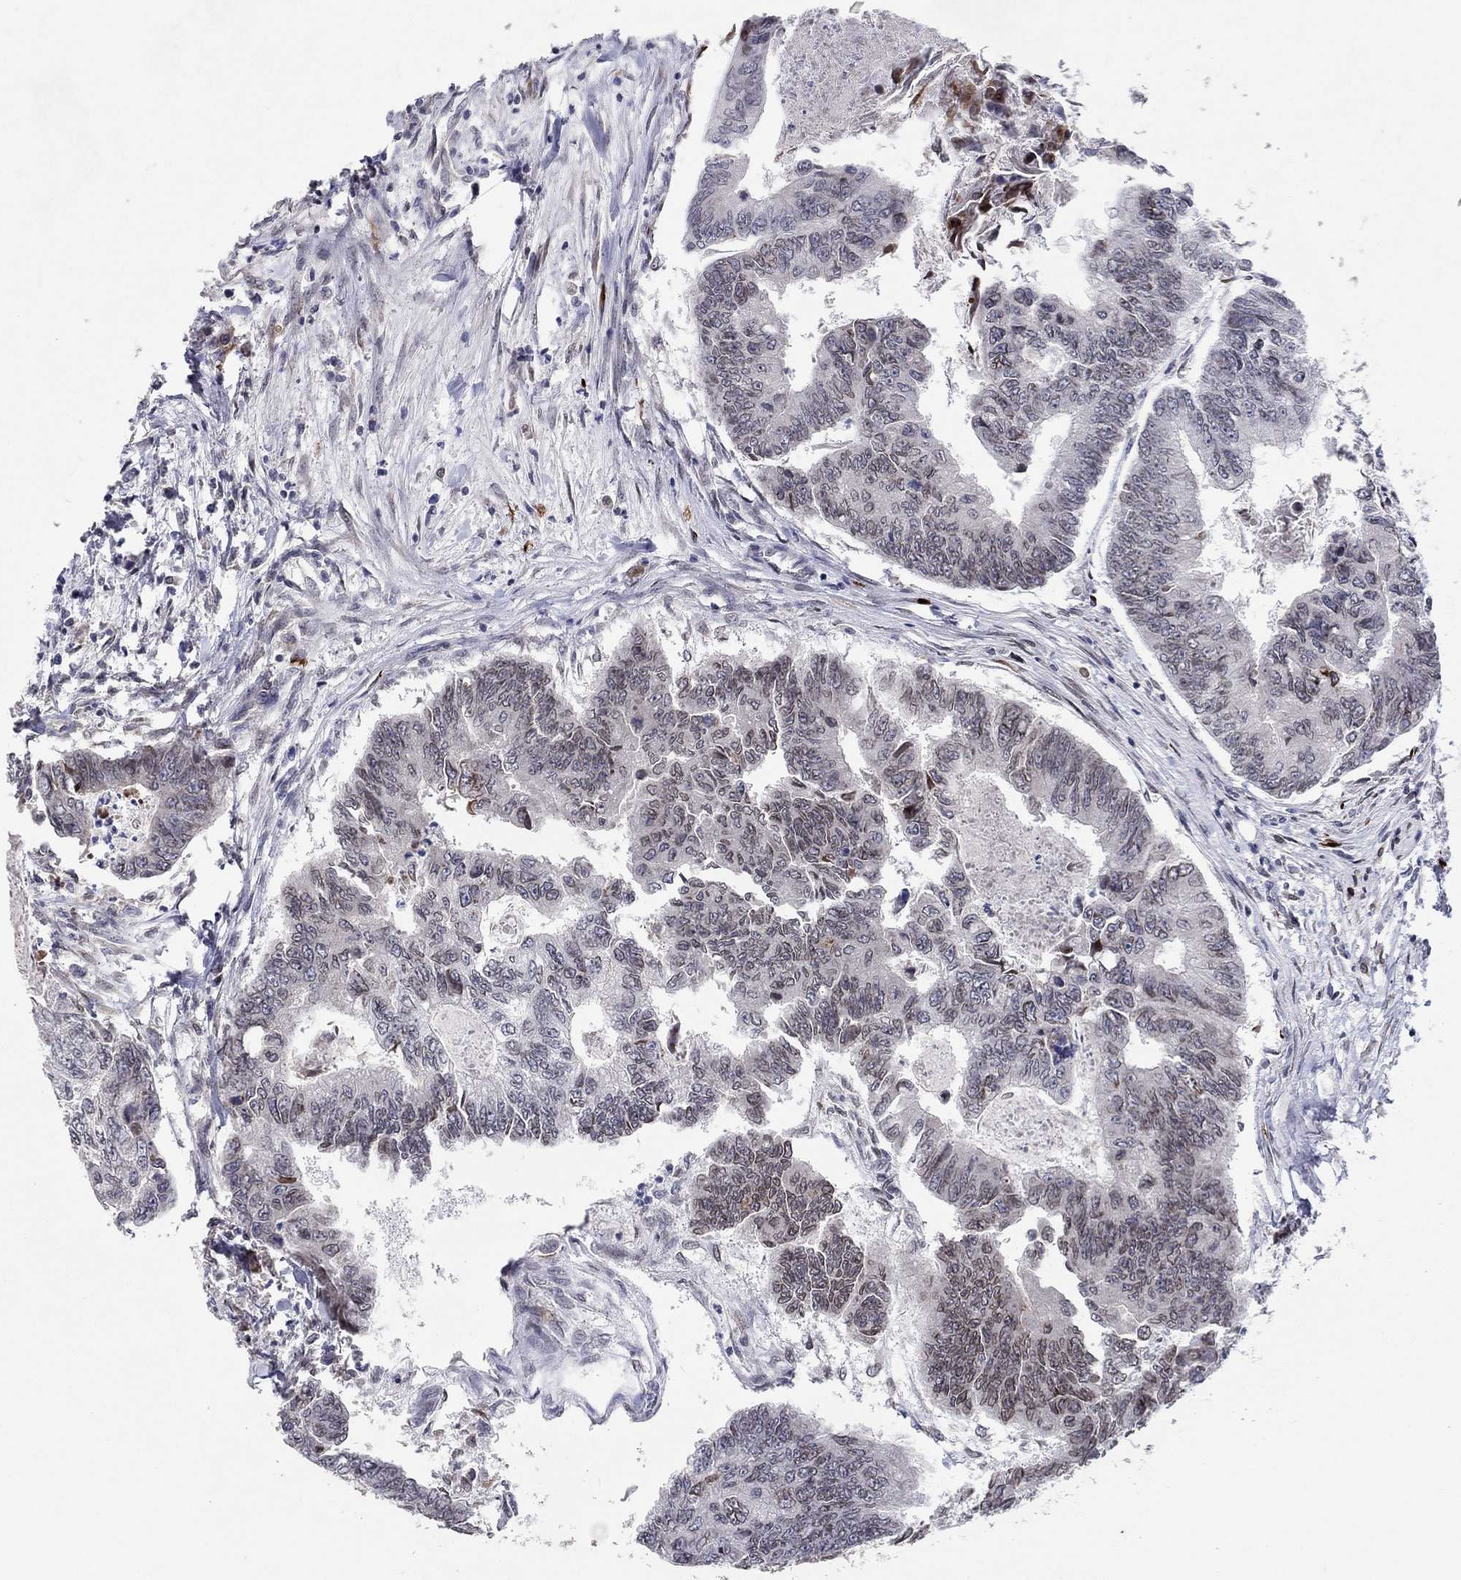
{"staining": {"intensity": "negative", "quantity": "none", "location": "none"}, "tissue": "colorectal cancer", "cell_type": "Tumor cells", "image_type": "cancer", "snomed": [{"axis": "morphology", "description": "Adenocarcinoma, NOS"}, {"axis": "topography", "description": "Colon"}], "caption": "Human colorectal adenocarcinoma stained for a protein using IHC shows no positivity in tumor cells.", "gene": "CETN3", "patient": {"sex": "female", "age": 65}}